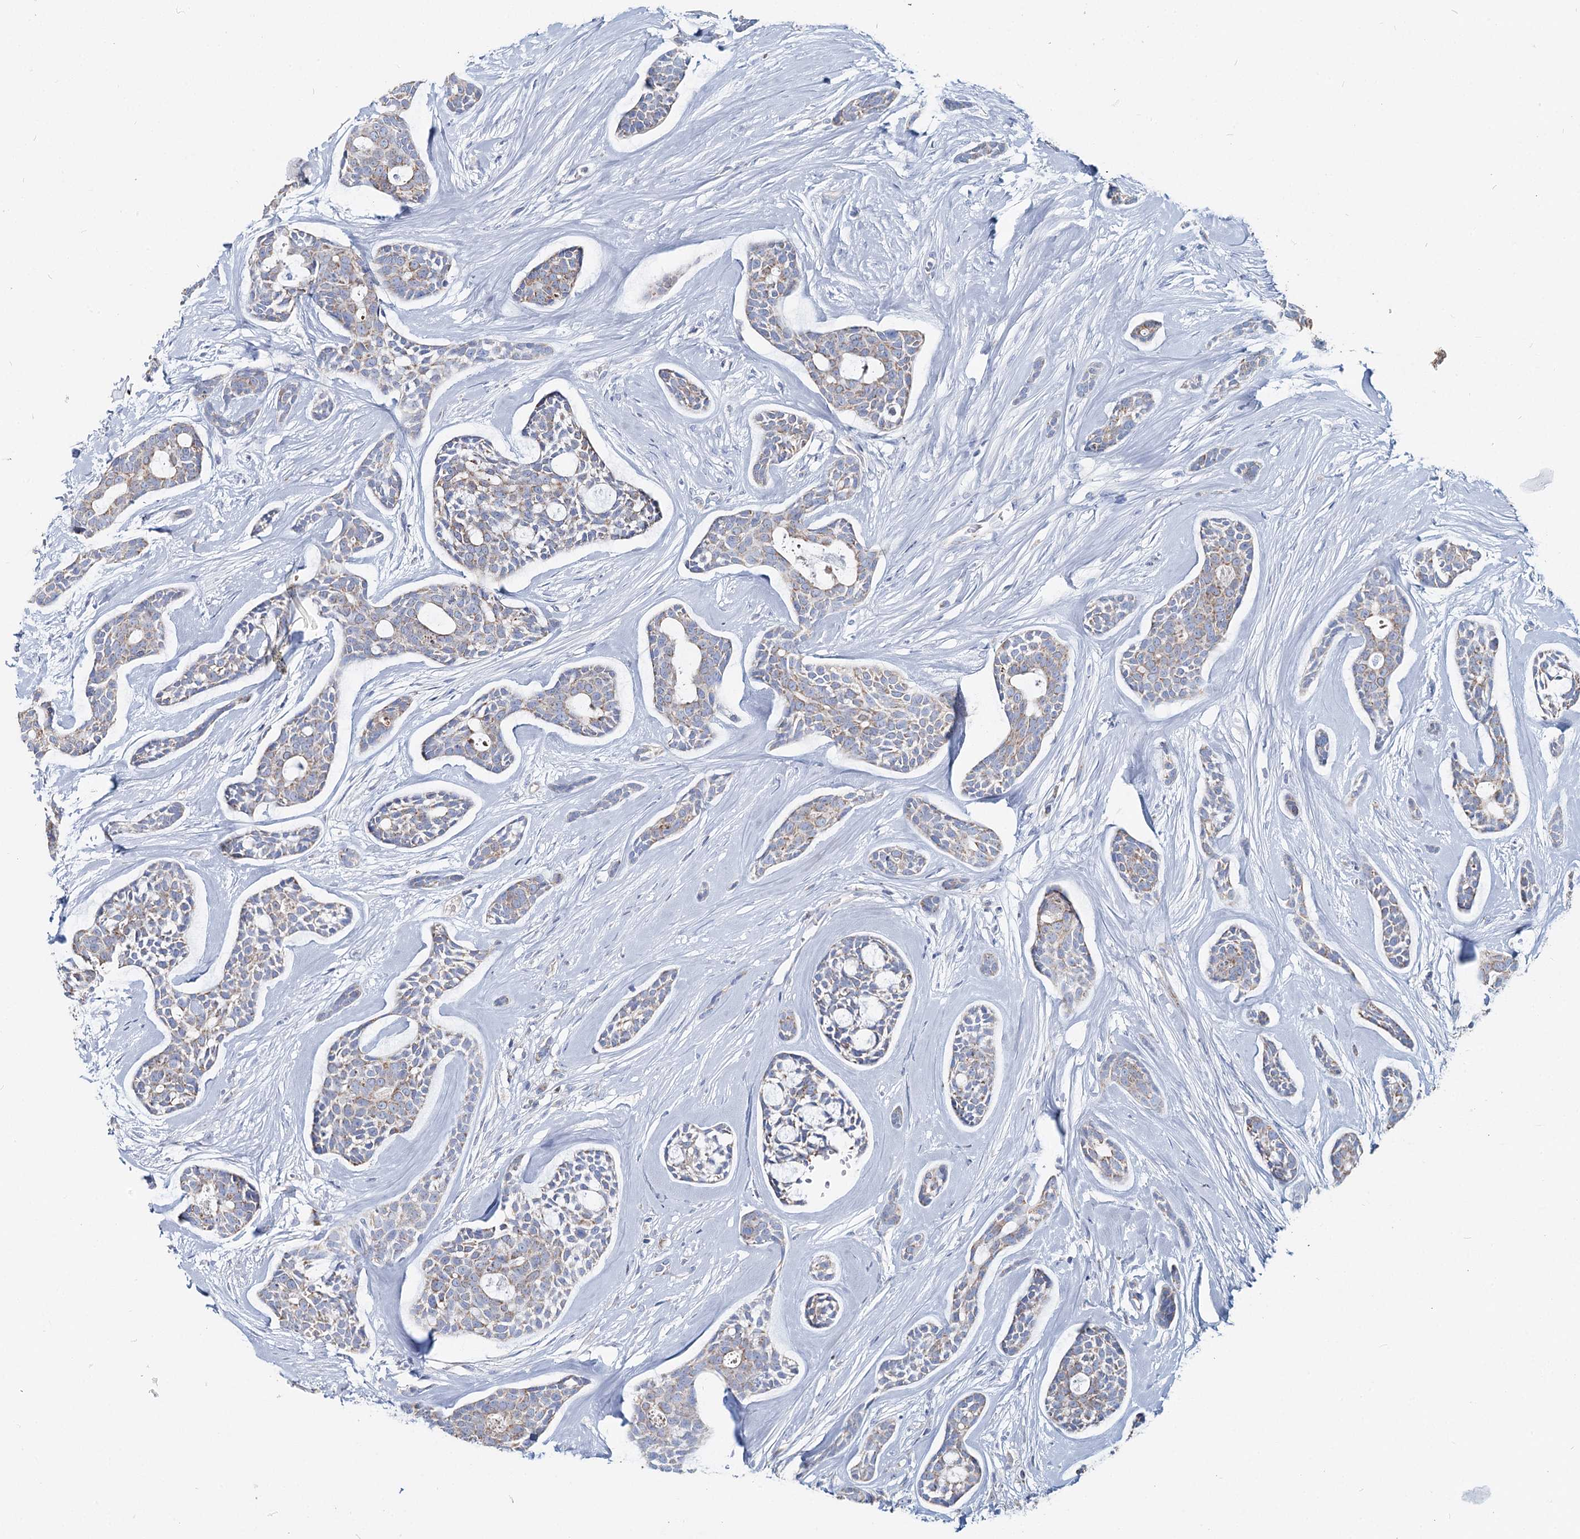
{"staining": {"intensity": "weak", "quantity": "<25%", "location": "cytoplasmic/membranous"}, "tissue": "head and neck cancer", "cell_type": "Tumor cells", "image_type": "cancer", "snomed": [{"axis": "morphology", "description": "Adenocarcinoma, NOS"}, {"axis": "topography", "description": "Subcutis"}, {"axis": "topography", "description": "Head-Neck"}], "caption": "Head and neck adenocarcinoma was stained to show a protein in brown. There is no significant staining in tumor cells.", "gene": "MCCC2", "patient": {"sex": "female", "age": 73}}